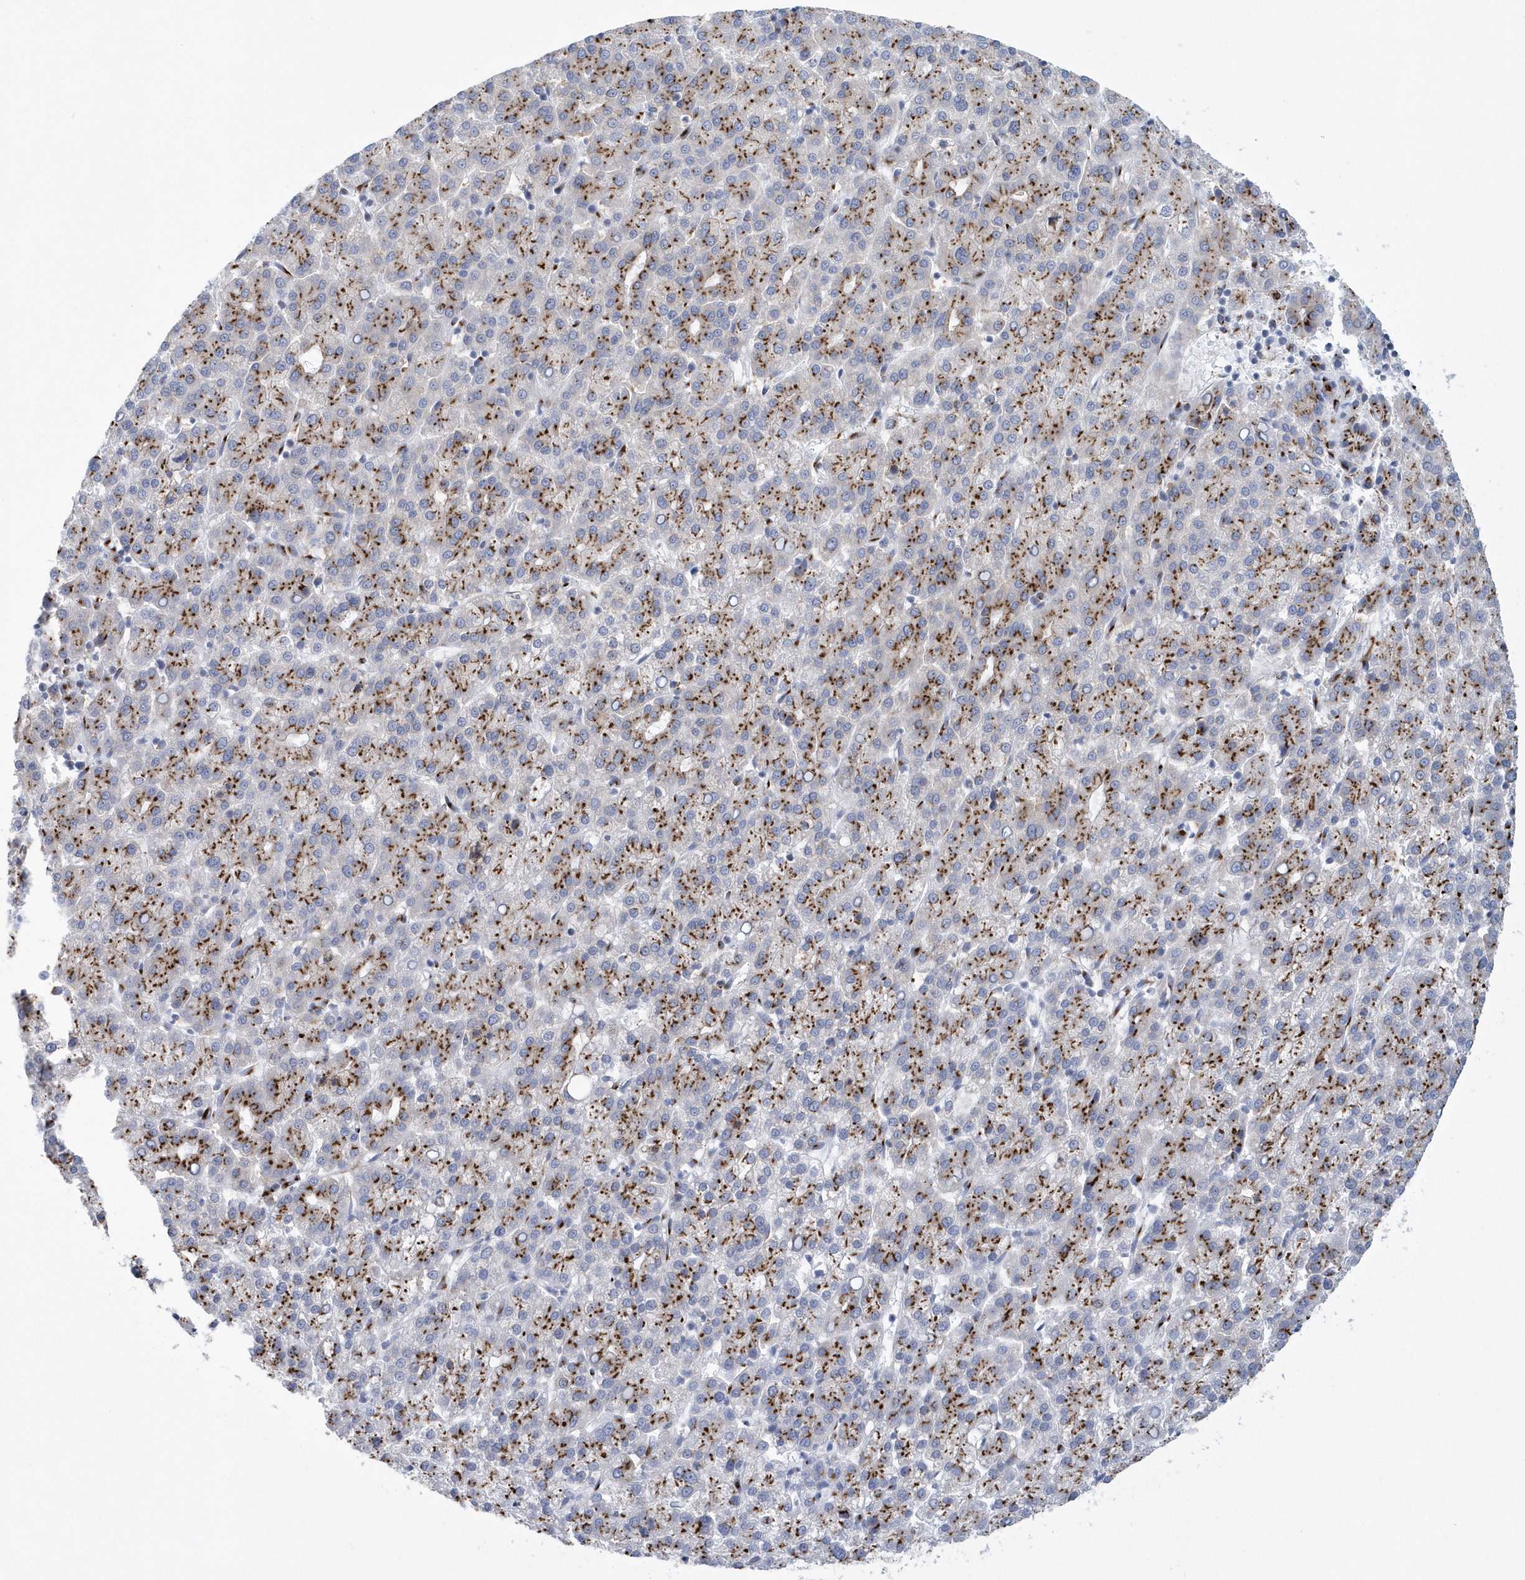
{"staining": {"intensity": "moderate", "quantity": ">75%", "location": "cytoplasmic/membranous"}, "tissue": "liver cancer", "cell_type": "Tumor cells", "image_type": "cancer", "snomed": [{"axis": "morphology", "description": "Carcinoma, Hepatocellular, NOS"}, {"axis": "topography", "description": "Liver"}], "caption": "Brown immunohistochemical staining in human hepatocellular carcinoma (liver) shows moderate cytoplasmic/membranous positivity in about >75% of tumor cells.", "gene": "SLX9", "patient": {"sex": "female", "age": 58}}